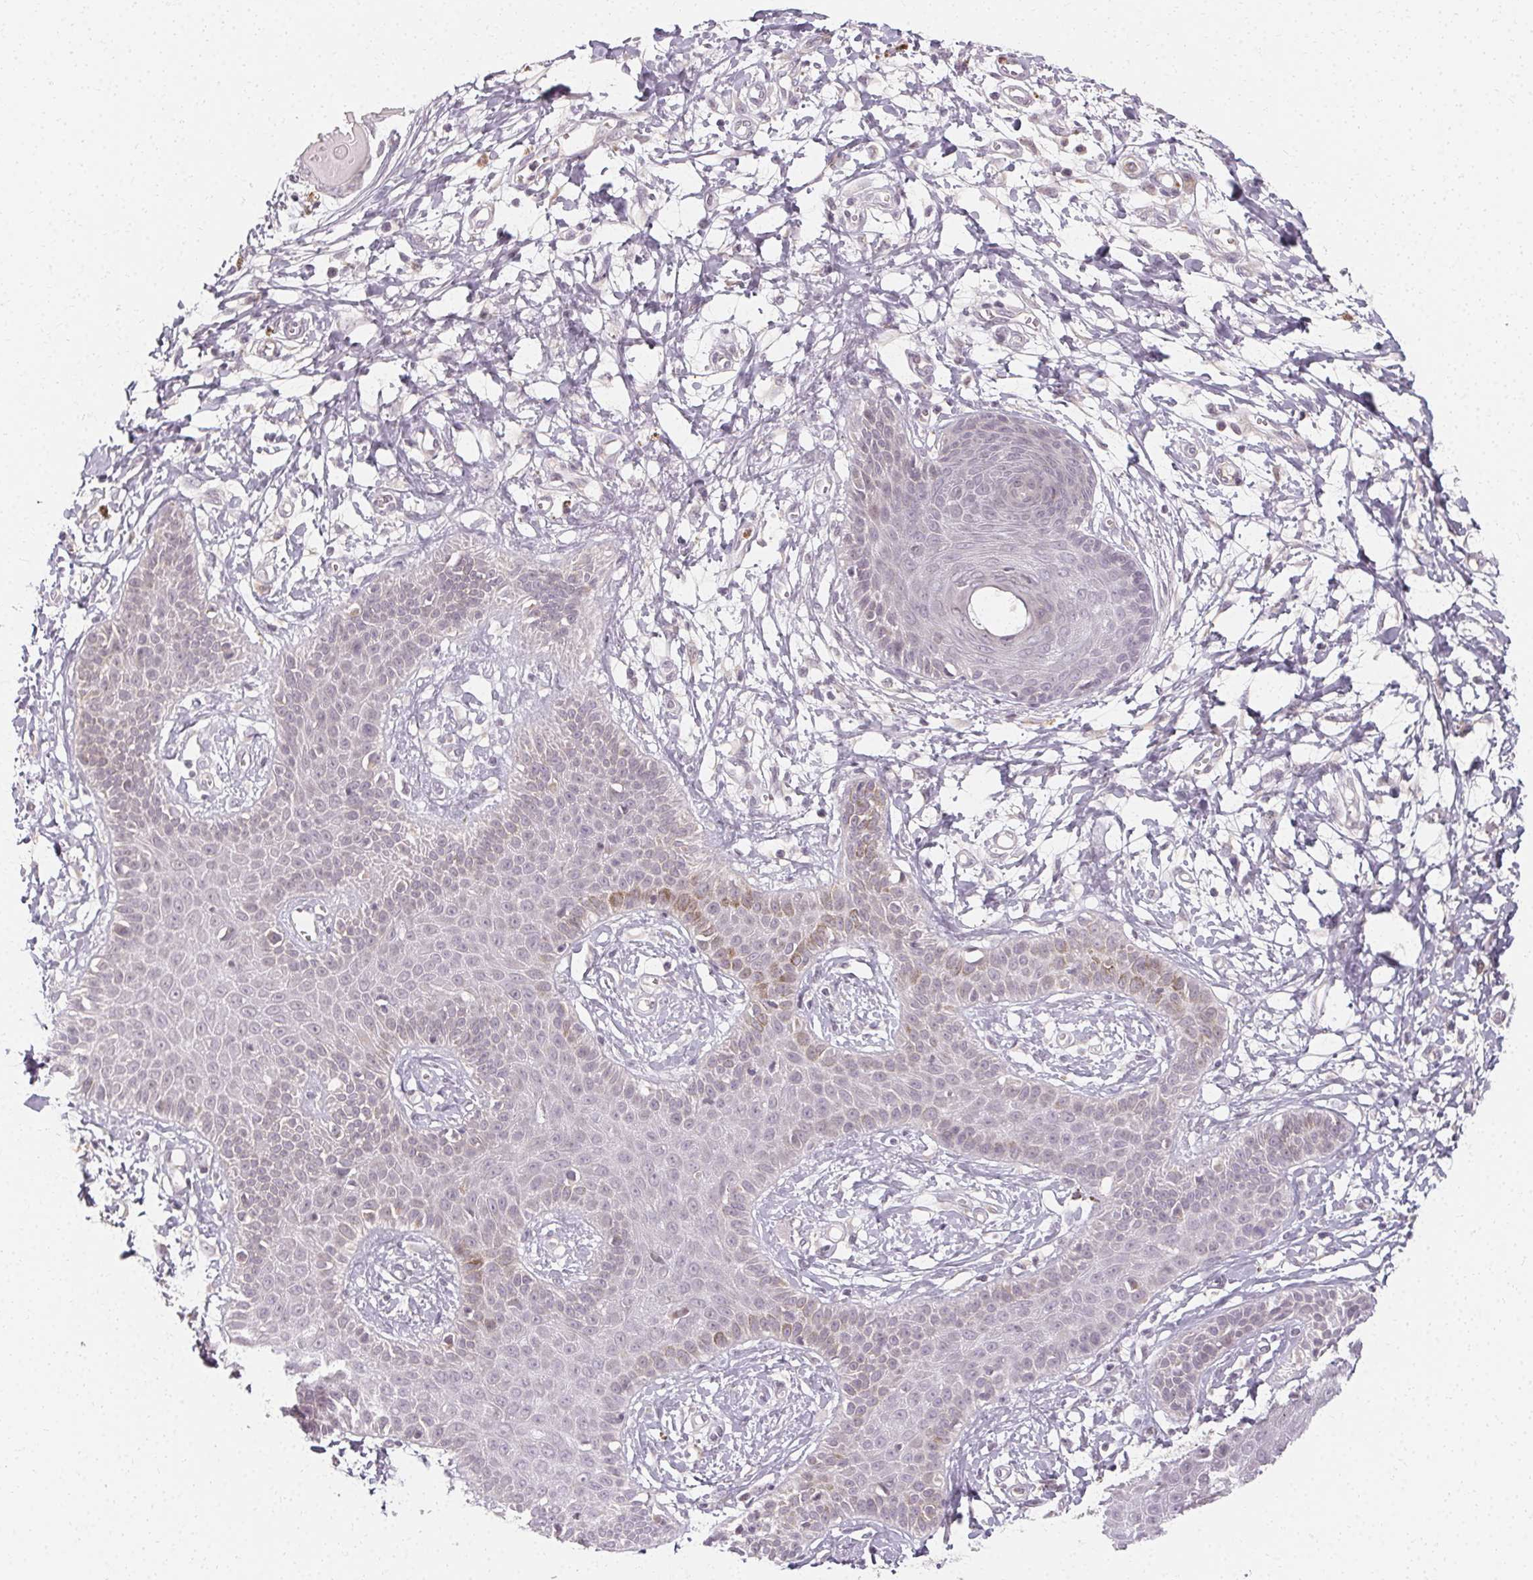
{"staining": {"intensity": "negative", "quantity": "none", "location": "none"}, "tissue": "melanoma", "cell_type": "Tumor cells", "image_type": "cancer", "snomed": [{"axis": "morphology", "description": "Malignant melanoma, NOS"}, {"axis": "topography", "description": "Skin"}], "caption": "Immunohistochemistry (IHC) image of melanoma stained for a protein (brown), which demonstrates no expression in tumor cells. The staining was performed using DAB to visualize the protein expression in brown, while the nuclei were stained in blue with hematoxylin (Magnification: 20x).", "gene": "CLCNKB", "patient": {"sex": "male", "age": 51}}